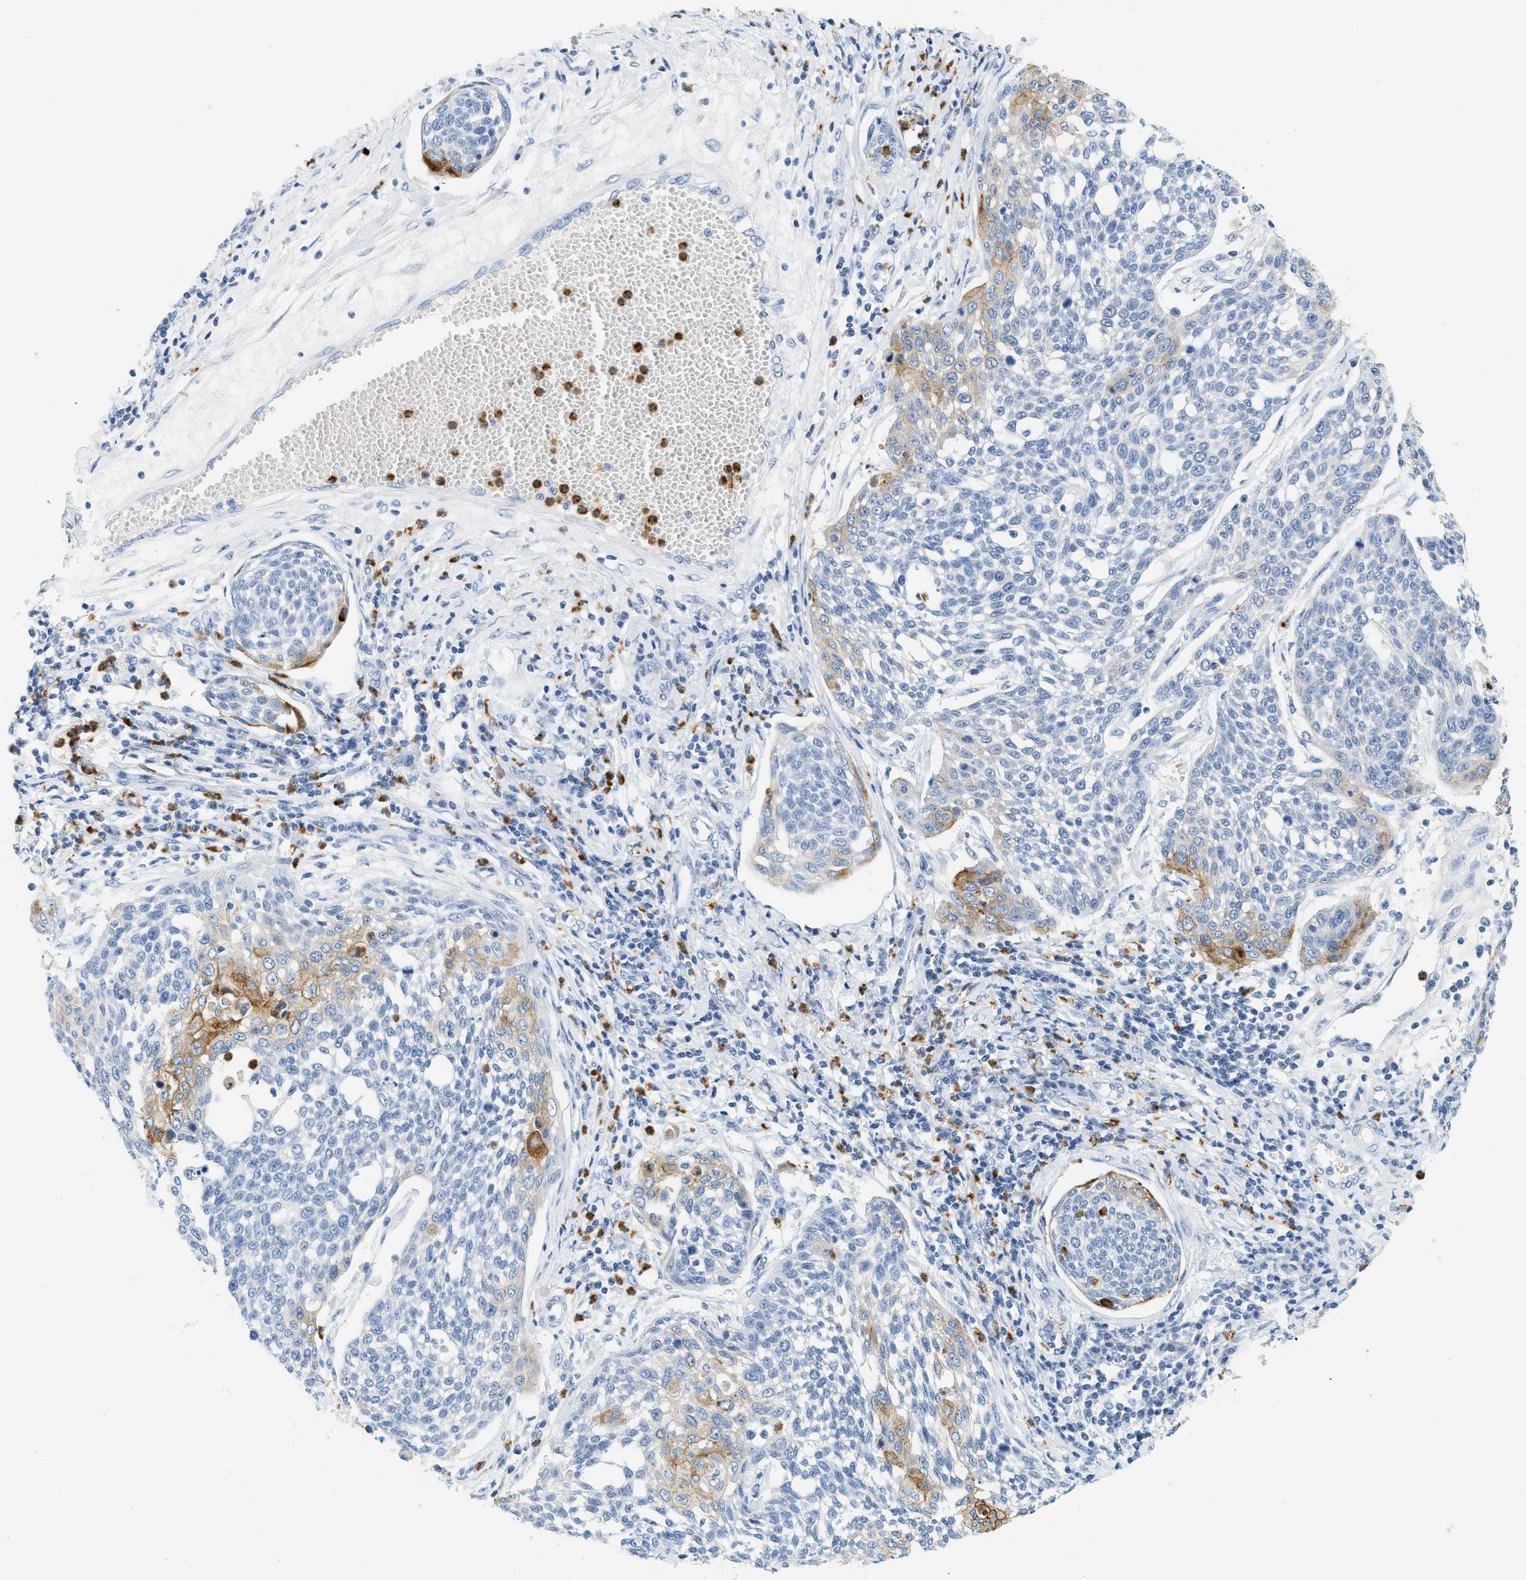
{"staining": {"intensity": "weak", "quantity": "<25%", "location": "cytoplasmic/membranous"}, "tissue": "cervical cancer", "cell_type": "Tumor cells", "image_type": "cancer", "snomed": [{"axis": "morphology", "description": "Squamous cell carcinoma, NOS"}, {"axis": "topography", "description": "Cervix"}], "caption": "Immunohistochemical staining of squamous cell carcinoma (cervical) reveals no significant expression in tumor cells.", "gene": "LCN2", "patient": {"sex": "female", "age": 34}}